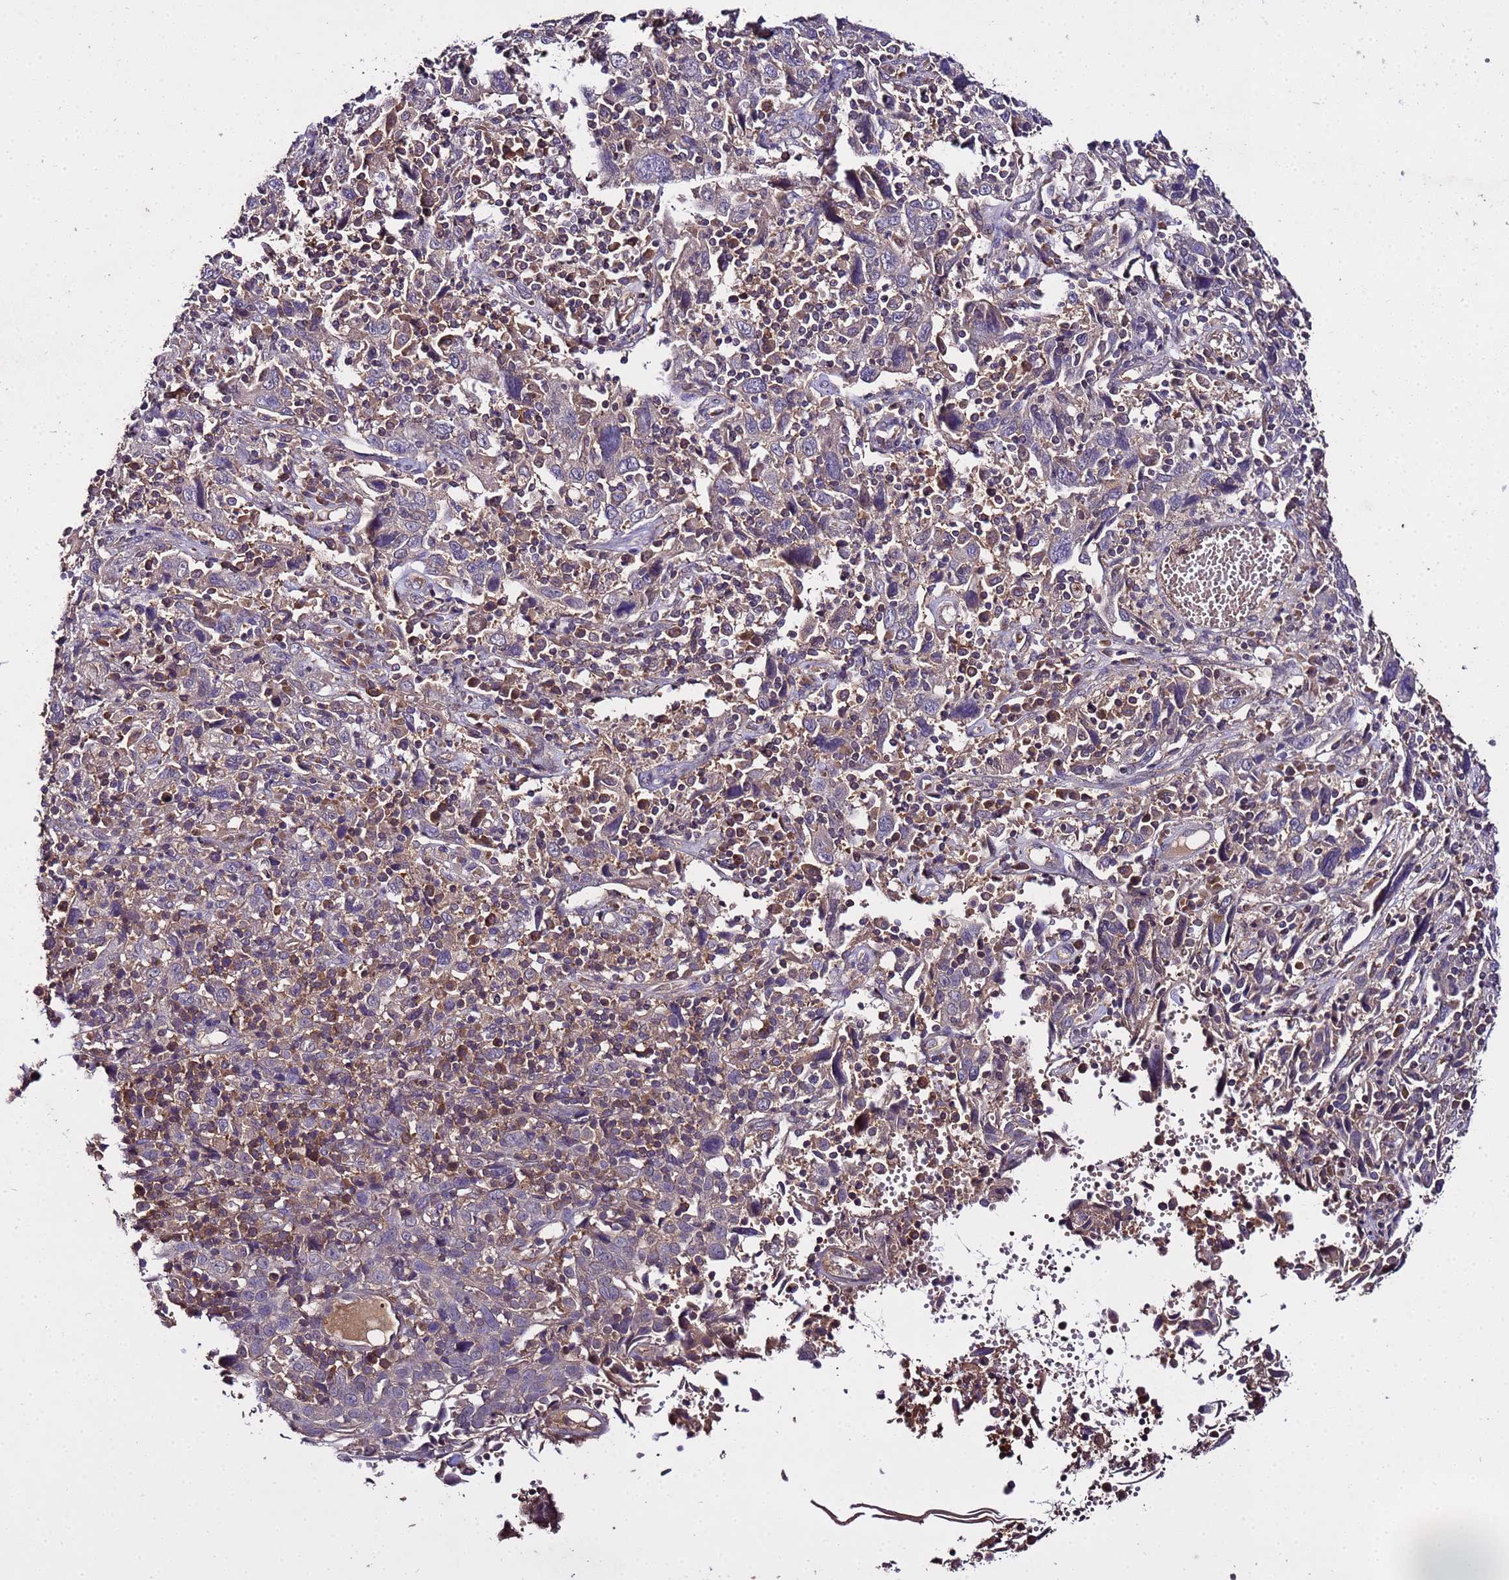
{"staining": {"intensity": "negative", "quantity": "none", "location": "none"}, "tissue": "cervical cancer", "cell_type": "Tumor cells", "image_type": "cancer", "snomed": [{"axis": "morphology", "description": "Squamous cell carcinoma, NOS"}, {"axis": "topography", "description": "Cervix"}], "caption": "Immunohistochemistry (IHC) photomicrograph of cervical squamous cell carcinoma stained for a protein (brown), which shows no positivity in tumor cells.", "gene": "GSPT2", "patient": {"sex": "female", "age": 46}}